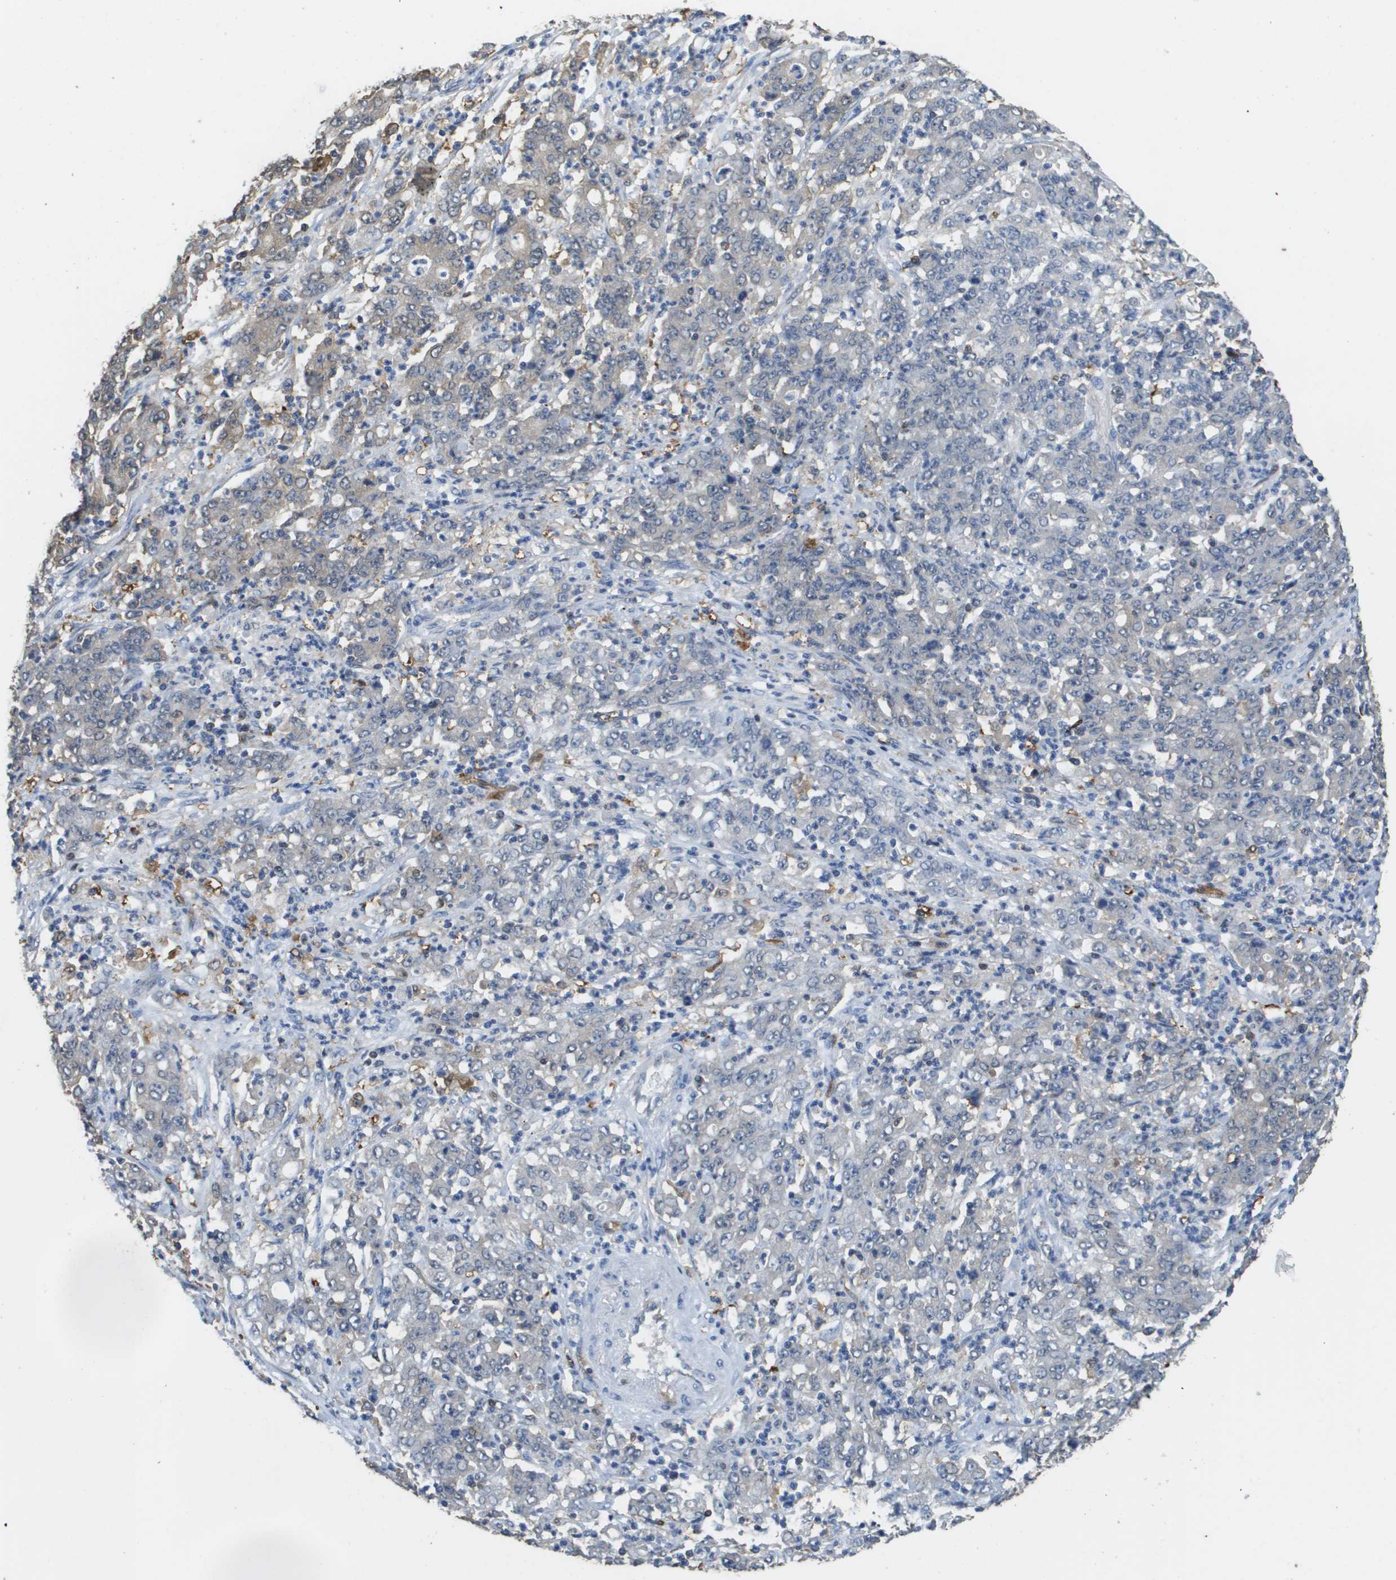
{"staining": {"intensity": "negative", "quantity": "none", "location": "none"}, "tissue": "stomach cancer", "cell_type": "Tumor cells", "image_type": "cancer", "snomed": [{"axis": "morphology", "description": "Adenocarcinoma, NOS"}, {"axis": "topography", "description": "Stomach, lower"}], "caption": "Tumor cells show no significant staining in stomach cancer. (DAB (3,3'-diaminobenzidine) IHC visualized using brightfield microscopy, high magnification).", "gene": "FABP5", "patient": {"sex": "female", "age": 71}}